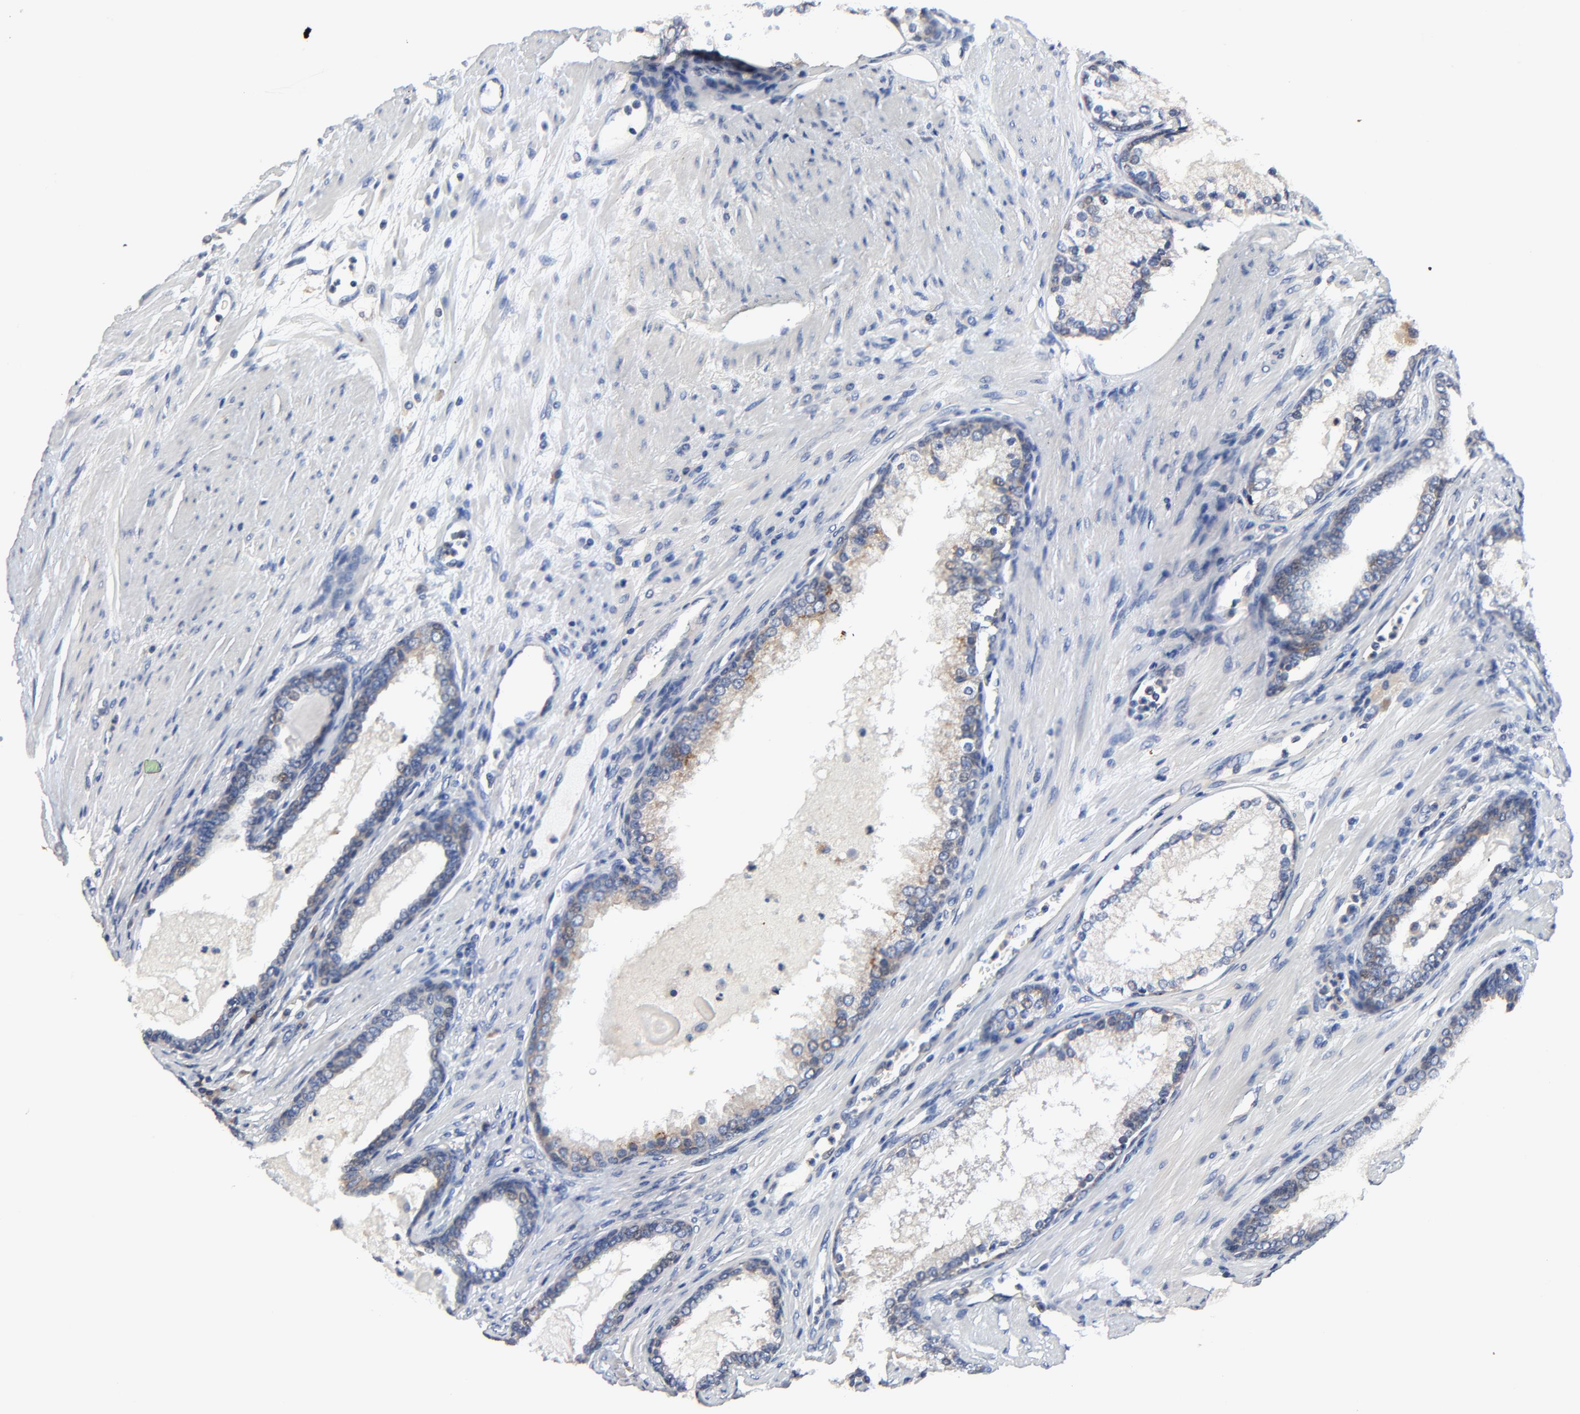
{"staining": {"intensity": "weak", "quantity": "25%-75%", "location": "cytoplasmic/membranous"}, "tissue": "prostate cancer", "cell_type": "Tumor cells", "image_type": "cancer", "snomed": [{"axis": "morphology", "description": "Adenocarcinoma, Medium grade"}, {"axis": "topography", "description": "Prostate"}], "caption": "A brown stain labels weak cytoplasmic/membranous expression of a protein in human adenocarcinoma (medium-grade) (prostate) tumor cells. (Brightfield microscopy of DAB IHC at high magnification).", "gene": "VAV2", "patient": {"sex": "male", "age": 72}}